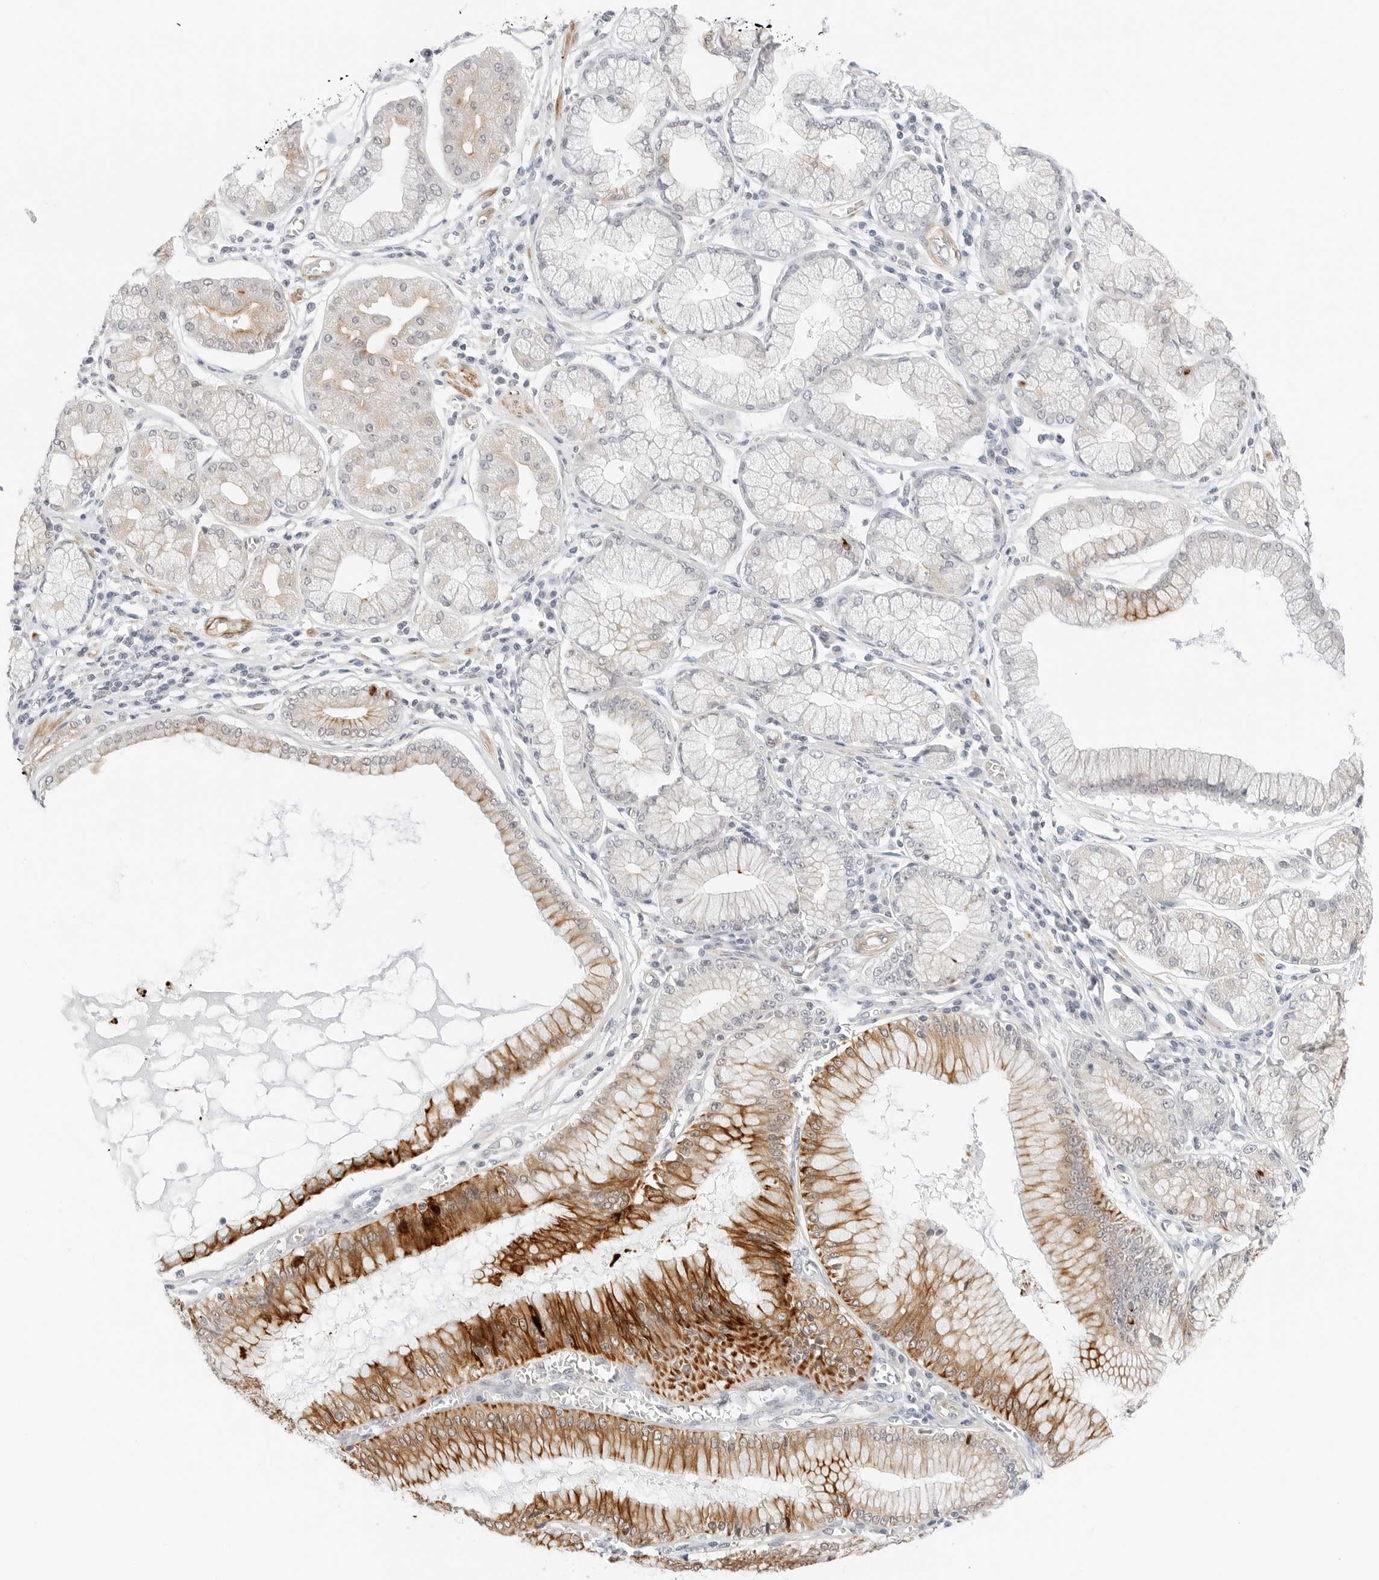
{"staining": {"intensity": "strong", "quantity": "25%-75%", "location": "cytoplasmic/membranous"}, "tissue": "stomach cancer", "cell_type": "Tumor cells", "image_type": "cancer", "snomed": [{"axis": "morphology", "description": "Adenocarcinoma, NOS"}, {"axis": "topography", "description": "Stomach"}], "caption": "Immunohistochemical staining of human stomach cancer demonstrates strong cytoplasmic/membranous protein expression in about 25%-75% of tumor cells. Nuclei are stained in blue.", "gene": "IQCC", "patient": {"sex": "male", "age": 59}}